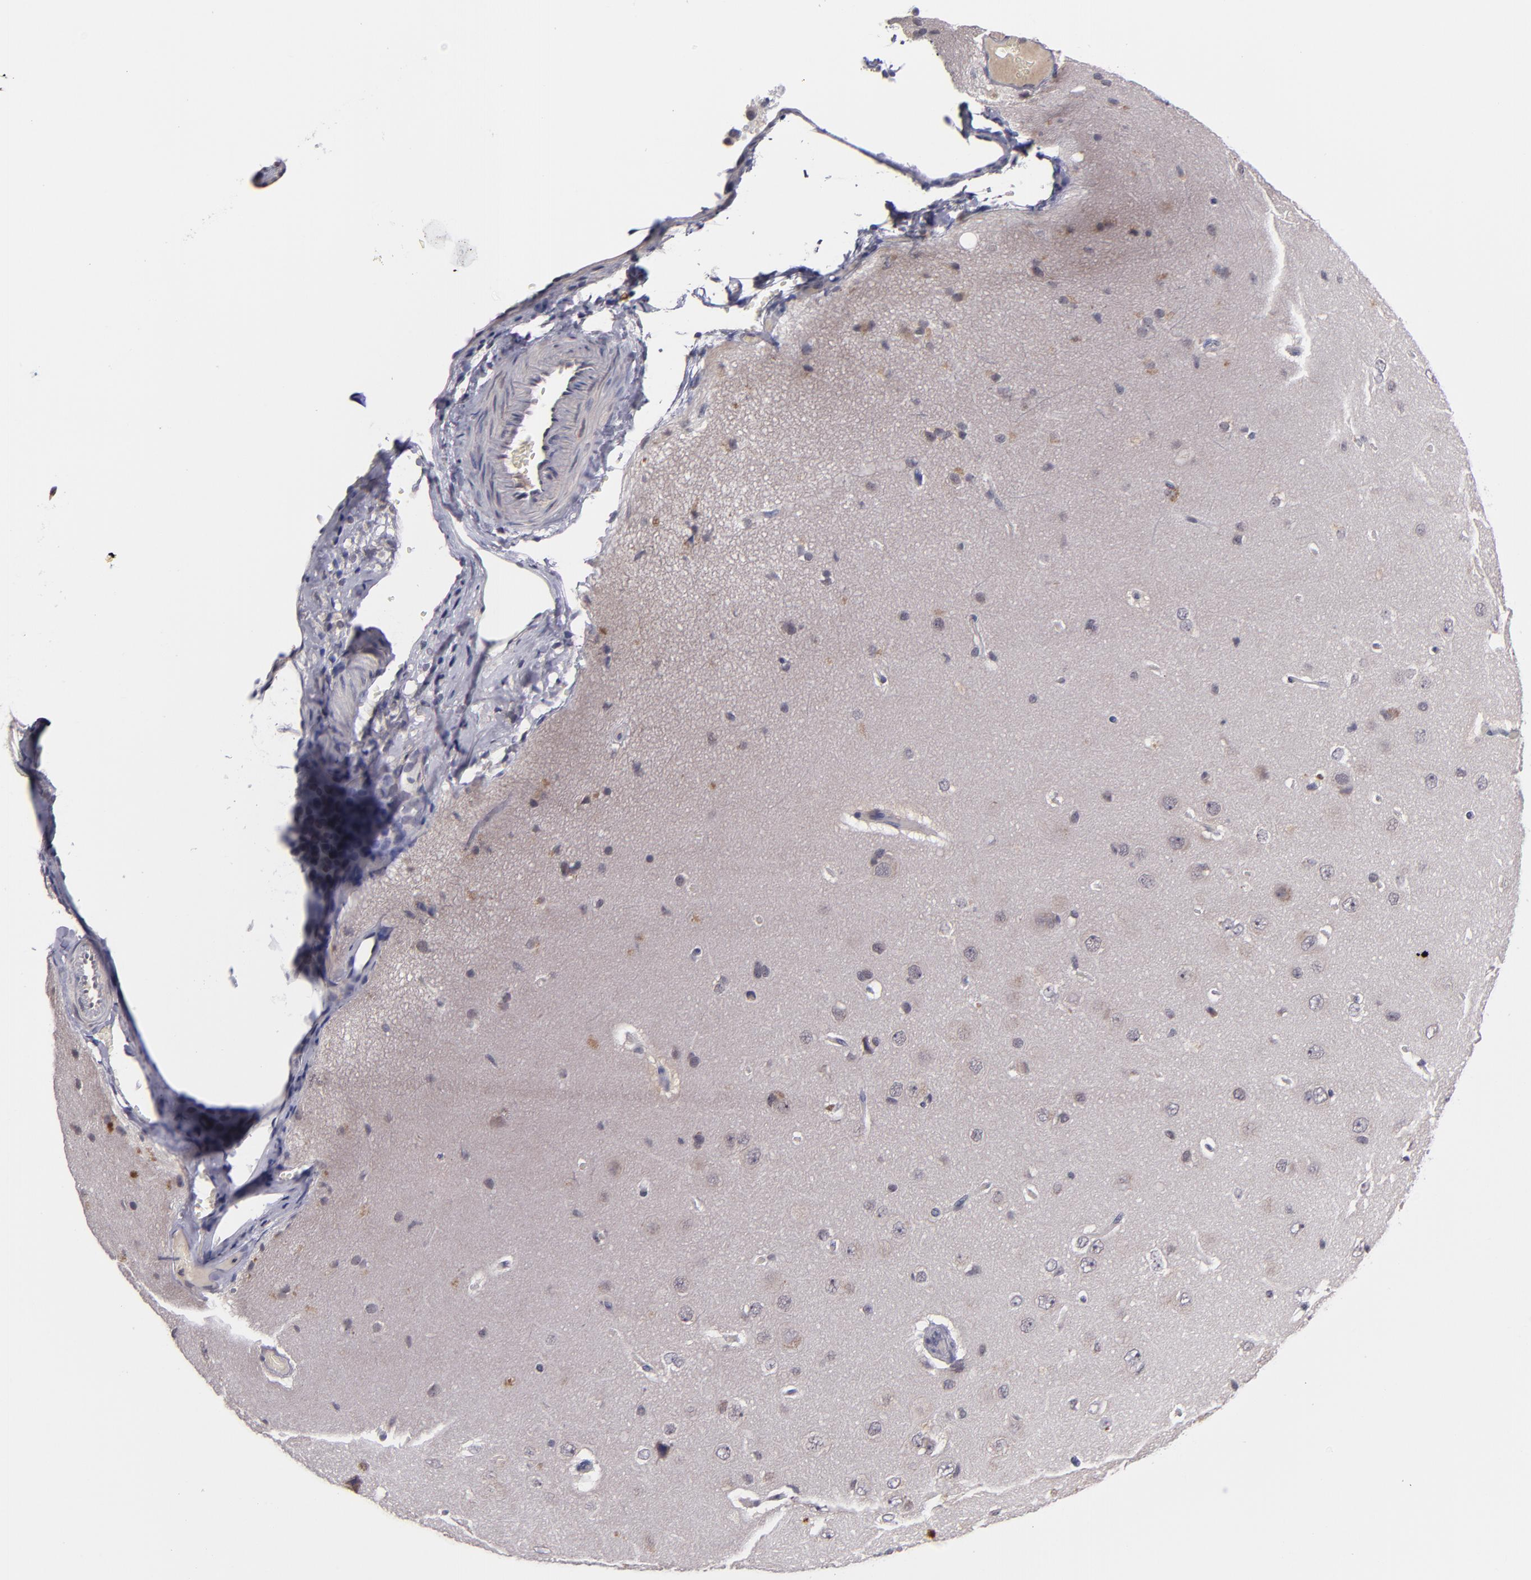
{"staining": {"intensity": "negative", "quantity": "none", "location": "none"}, "tissue": "cerebral cortex", "cell_type": "Endothelial cells", "image_type": "normal", "snomed": [{"axis": "morphology", "description": "Normal tissue, NOS"}, {"axis": "topography", "description": "Cerebral cortex"}], "caption": "Immunohistochemistry micrograph of unremarkable cerebral cortex: human cerebral cortex stained with DAB reveals no significant protein staining in endothelial cells.", "gene": "CDC7", "patient": {"sex": "female", "age": 45}}